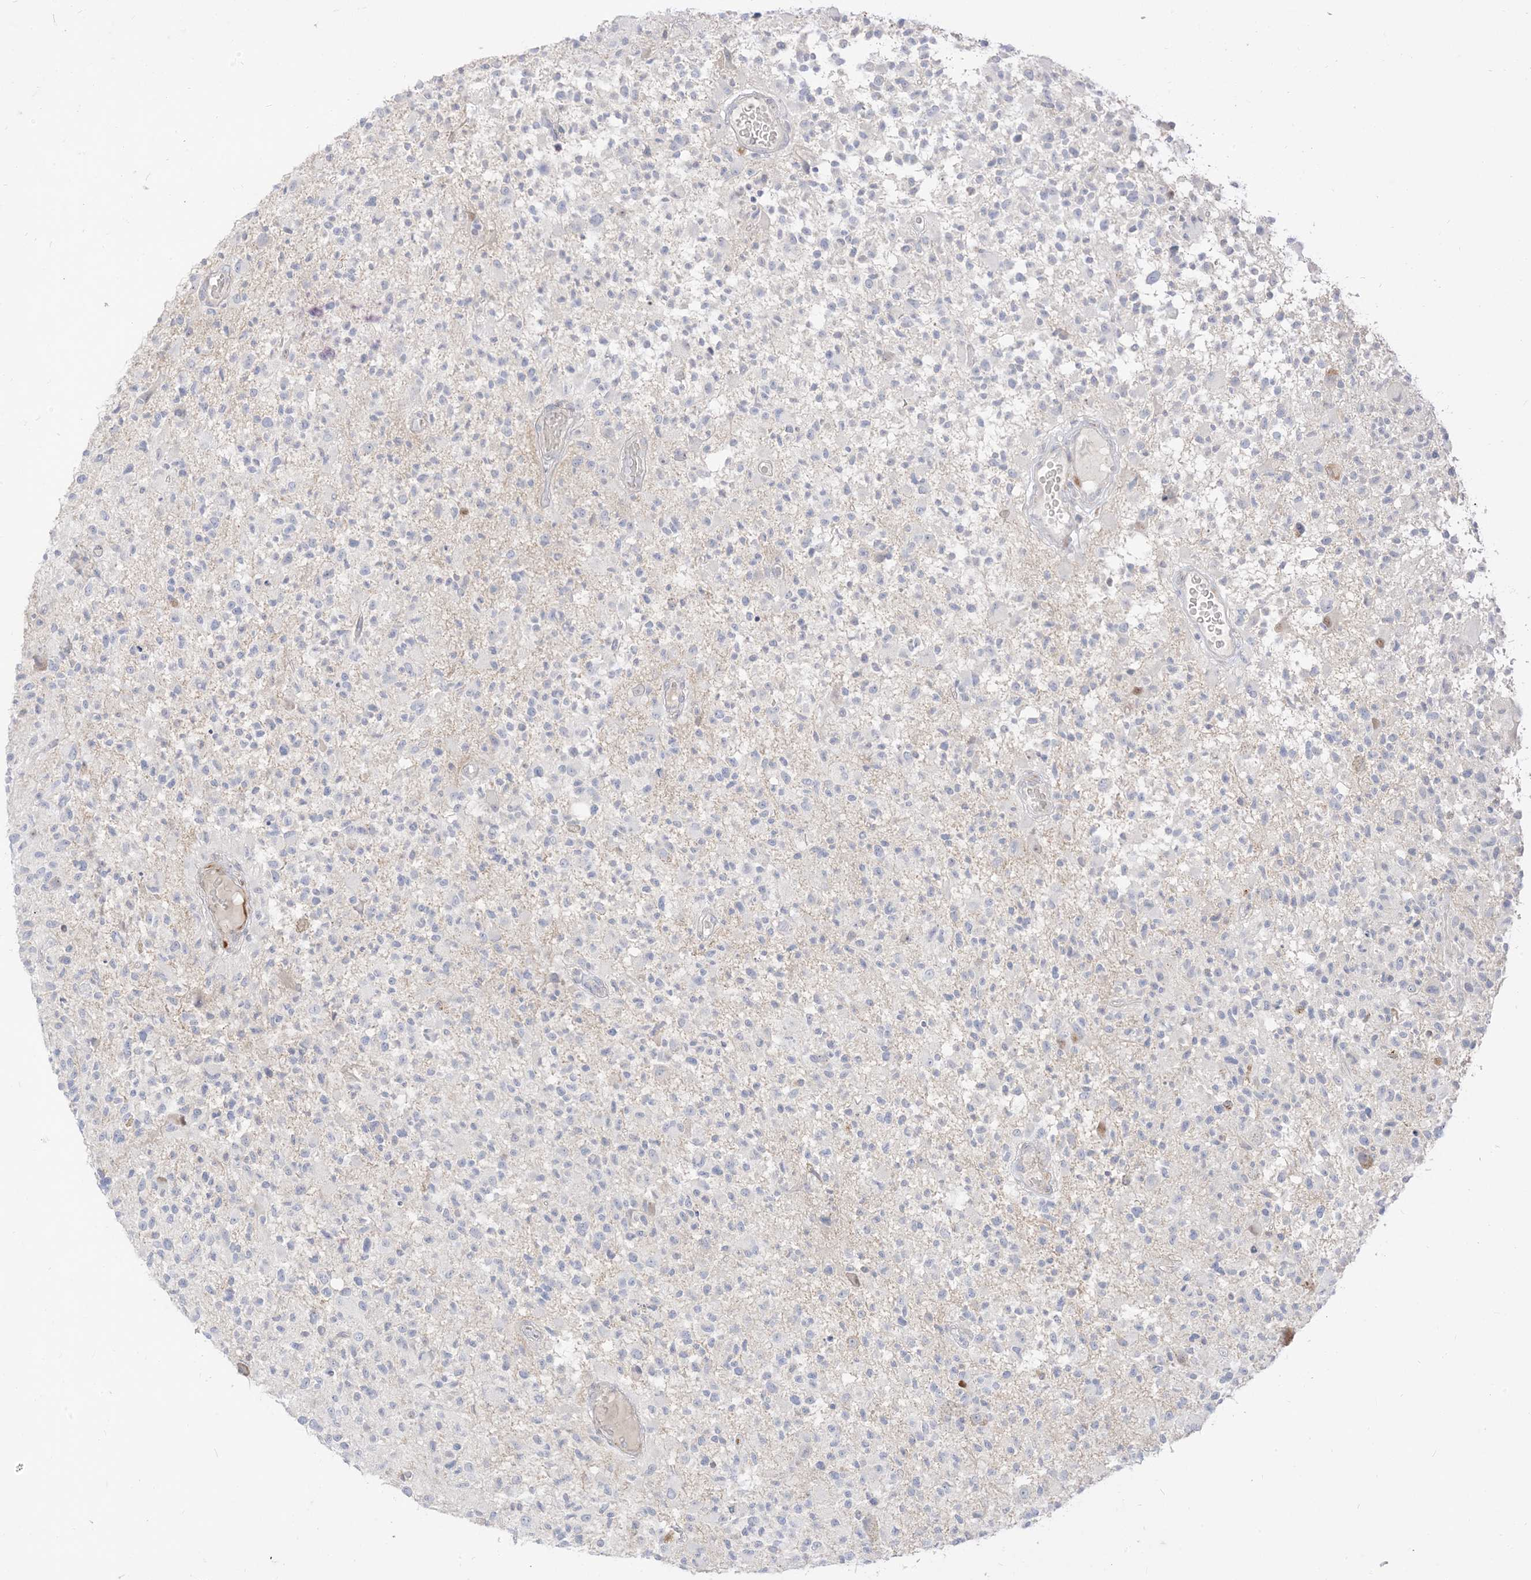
{"staining": {"intensity": "negative", "quantity": "none", "location": "none"}, "tissue": "glioma", "cell_type": "Tumor cells", "image_type": "cancer", "snomed": [{"axis": "morphology", "description": "Glioma, malignant, High grade"}, {"axis": "morphology", "description": "Glioblastoma, NOS"}, {"axis": "topography", "description": "Brain"}], "caption": "Immunohistochemistry (IHC) micrograph of neoplastic tissue: human glioma stained with DAB (3,3'-diaminobenzidine) reveals no significant protein positivity in tumor cells.", "gene": "LOXL3", "patient": {"sex": "male", "age": 60}}